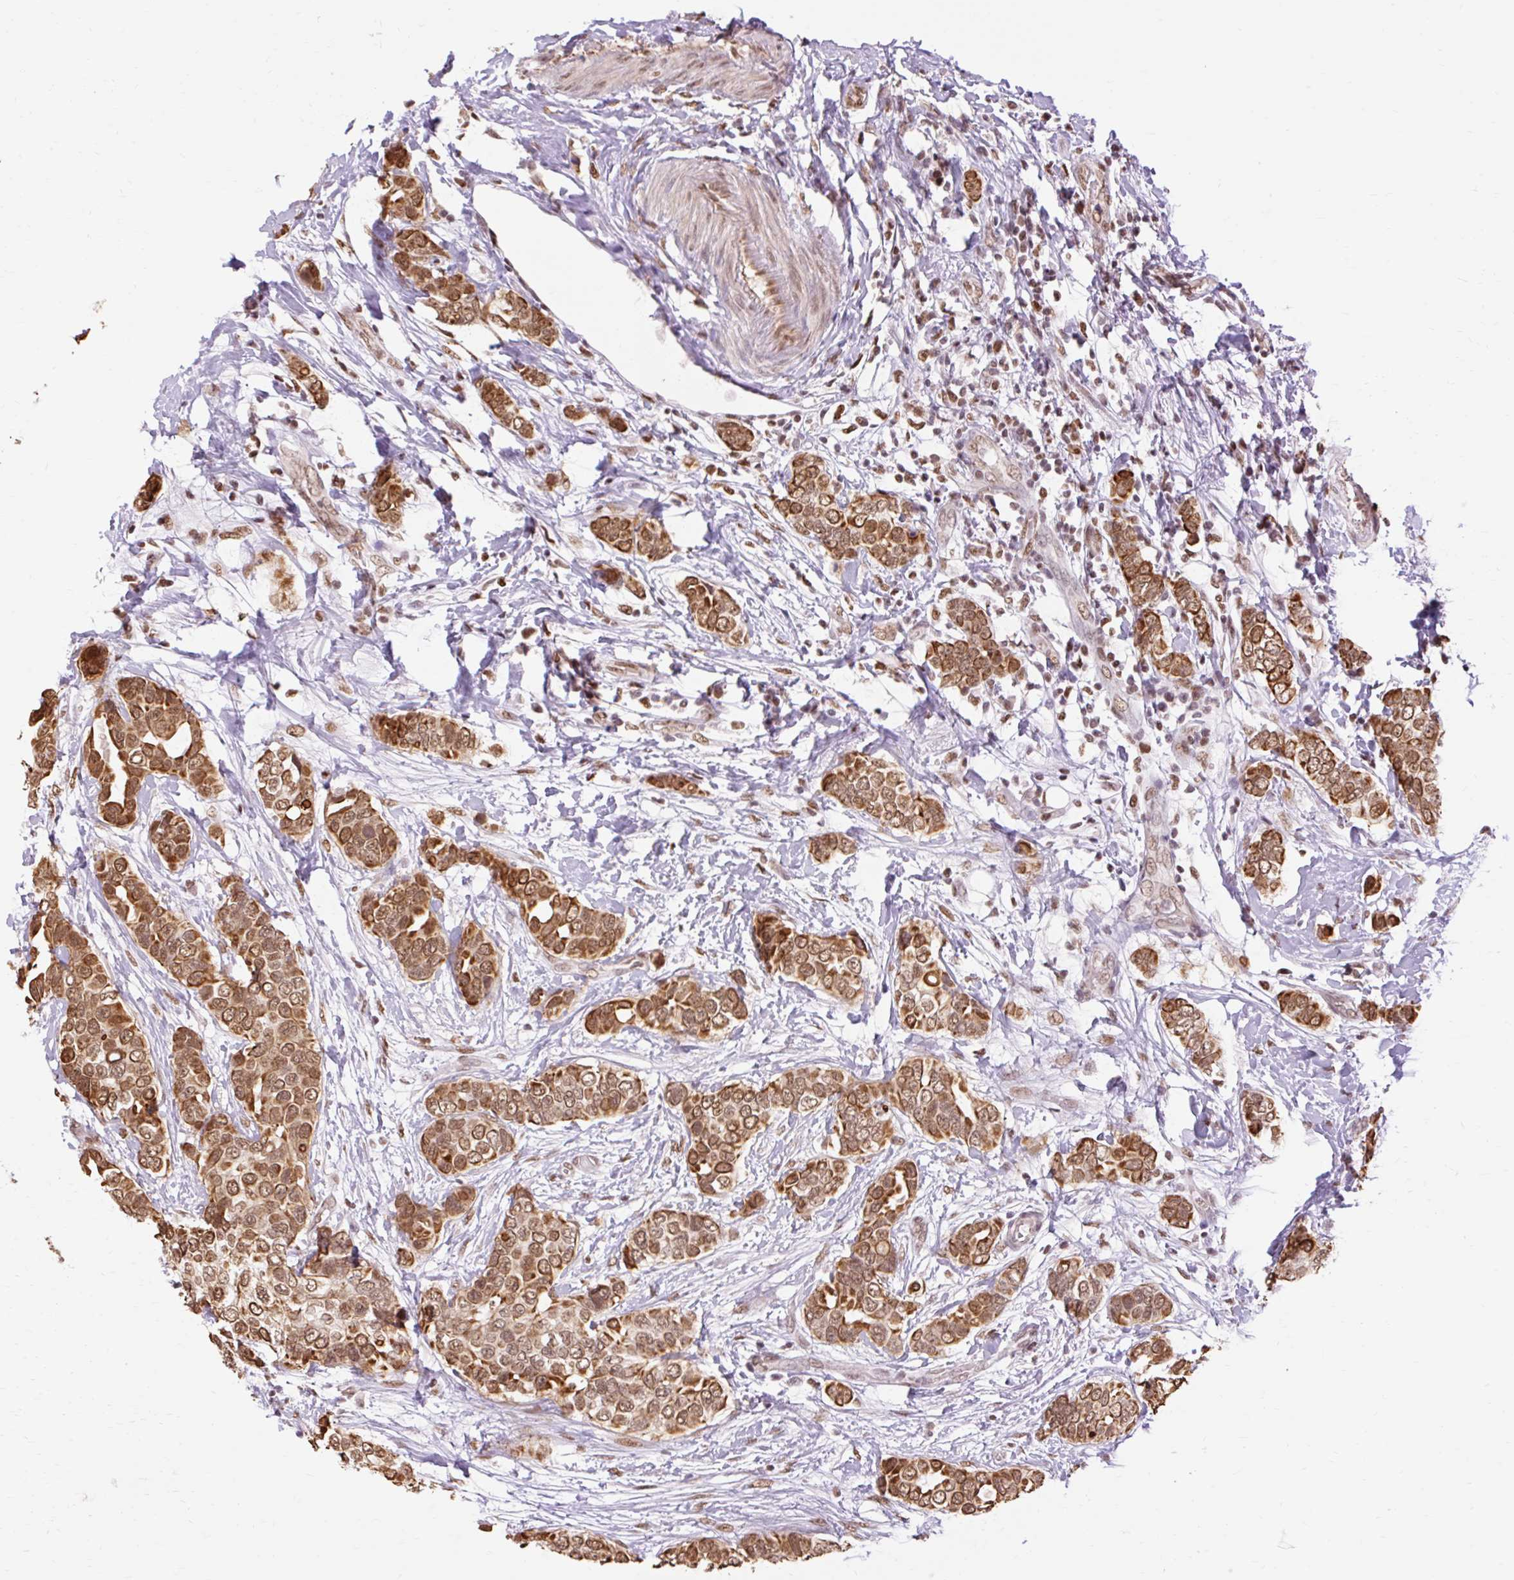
{"staining": {"intensity": "strong", "quantity": ">75%", "location": "cytoplasmic/membranous,nuclear"}, "tissue": "breast cancer", "cell_type": "Tumor cells", "image_type": "cancer", "snomed": [{"axis": "morphology", "description": "Lobular carcinoma"}, {"axis": "topography", "description": "Breast"}], "caption": "The photomicrograph exhibits a brown stain indicating the presence of a protein in the cytoplasmic/membranous and nuclear of tumor cells in lobular carcinoma (breast). The protein is stained brown, and the nuclei are stained in blue (DAB IHC with brightfield microscopy, high magnification).", "gene": "NPIPB12", "patient": {"sex": "female", "age": 51}}